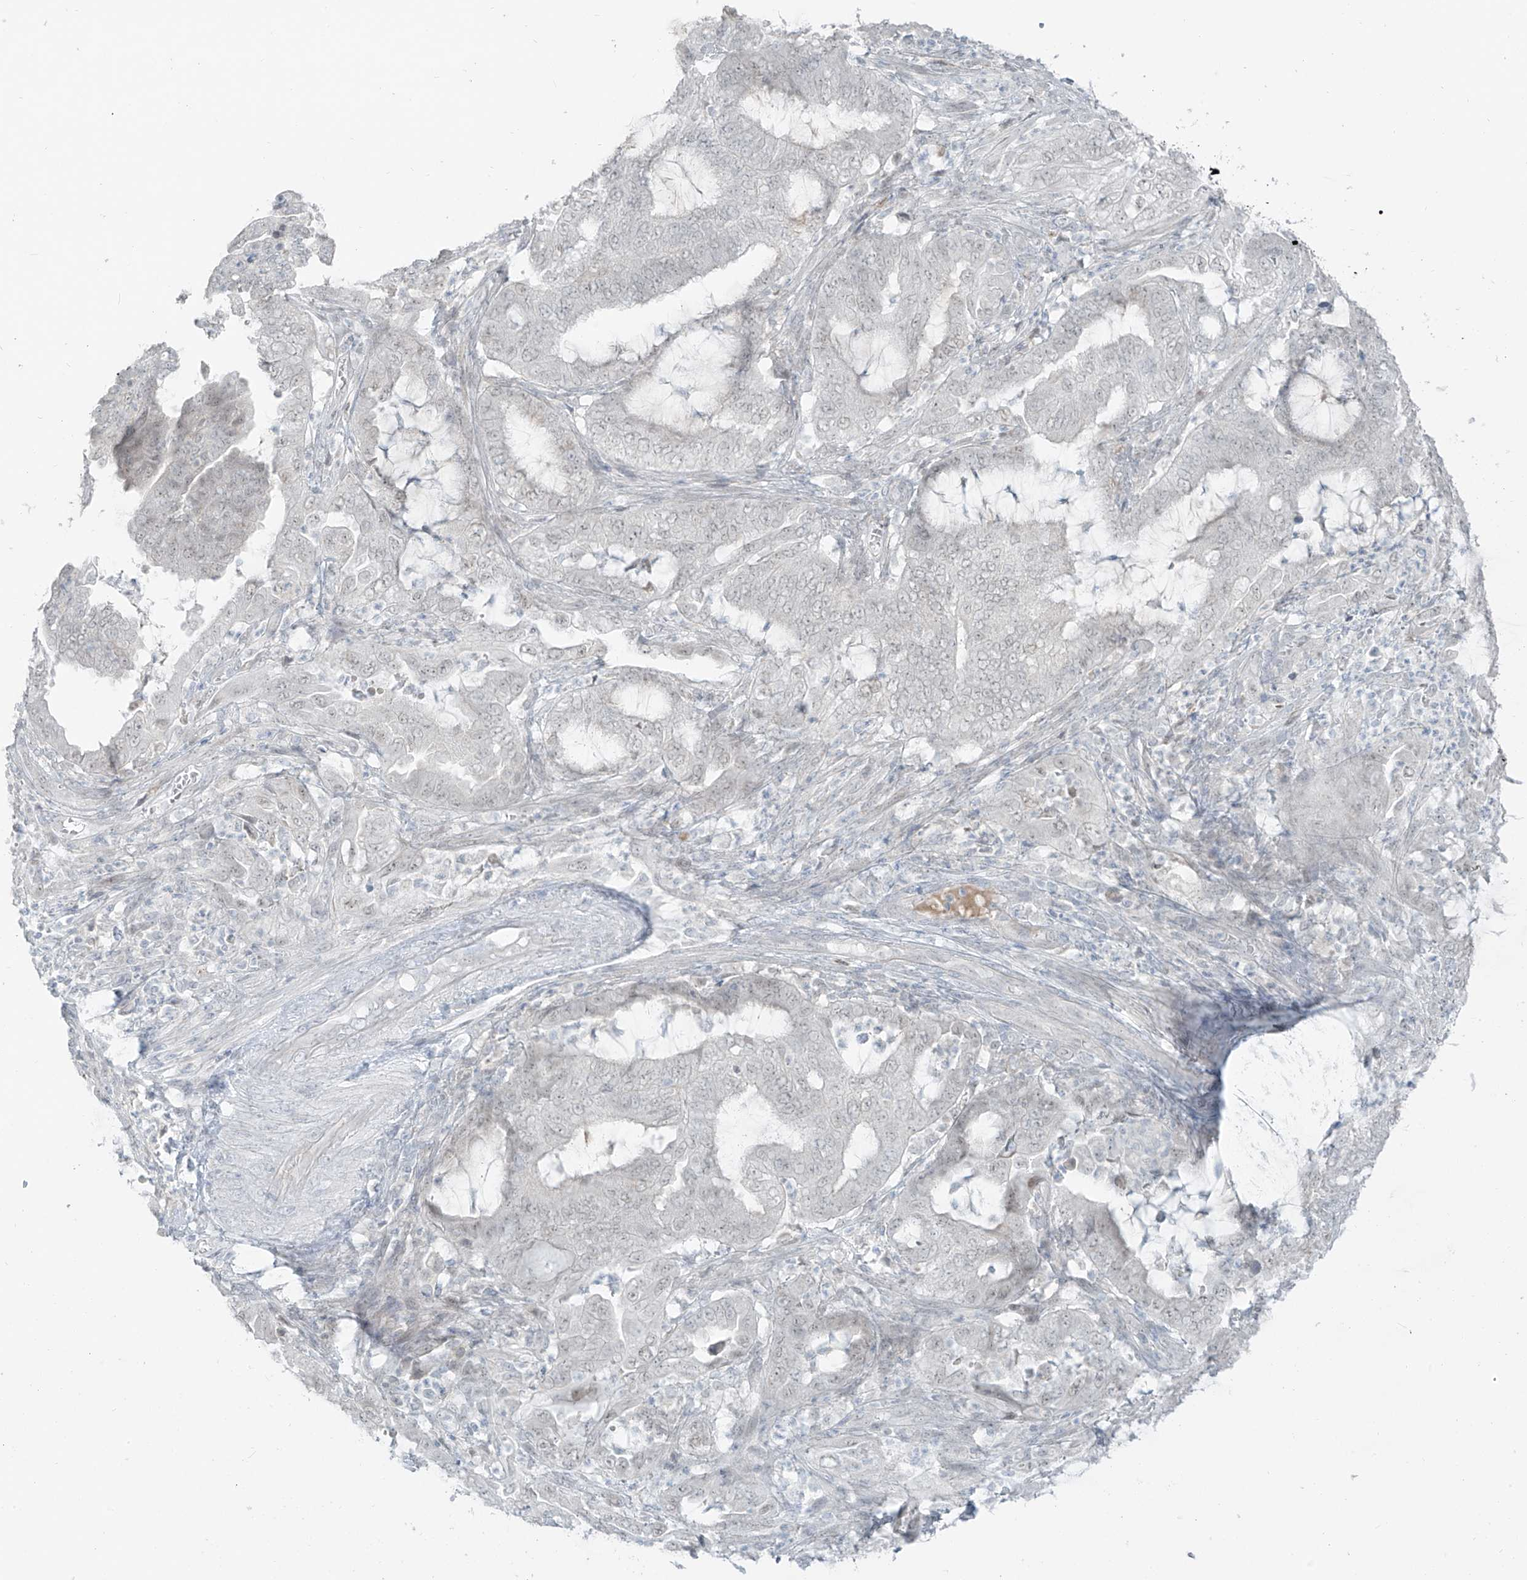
{"staining": {"intensity": "negative", "quantity": "none", "location": "none"}, "tissue": "endometrial cancer", "cell_type": "Tumor cells", "image_type": "cancer", "snomed": [{"axis": "morphology", "description": "Adenocarcinoma, NOS"}, {"axis": "topography", "description": "Endometrium"}], "caption": "Tumor cells show no significant protein expression in endometrial cancer.", "gene": "PRDM6", "patient": {"sex": "female", "age": 51}}